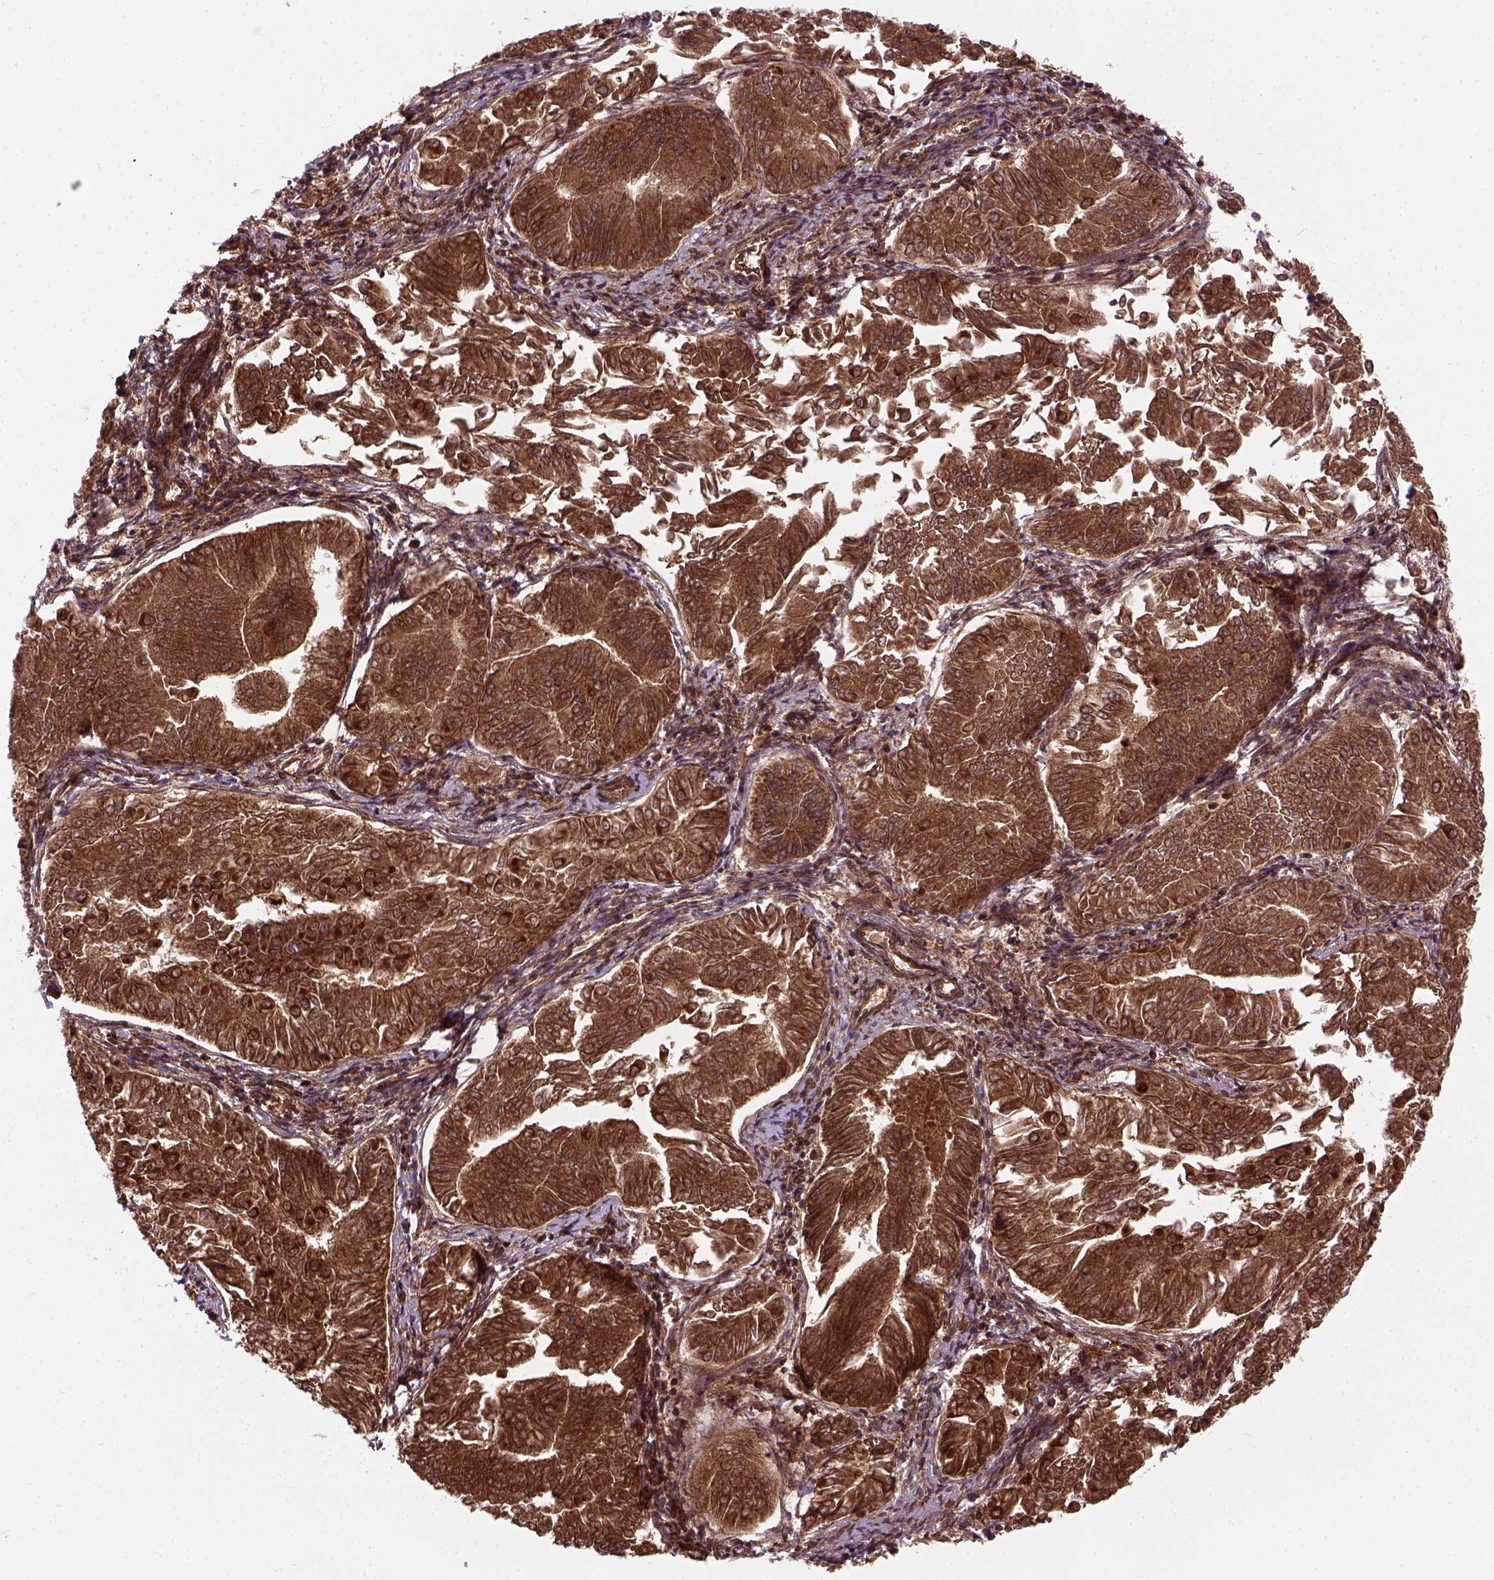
{"staining": {"intensity": "strong", "quantity": ">75%", "location": "cytoplasmic/membranous"}, "tissue": "endometrial cancer", "cell_type": "Tumor cells", "image_type": "cancer", "snomed": [{"axis": "morphology", "description": "Adenocarcinoma, NOS"}, {"axis": "topography", "description": "Endometrium"}], "caption": "The micrograph exhibits staining of endometrial cancer, revealing strong cytoplasmic/membranous protein expression (brown color) within tumor cells.", "gene": "CDH1", "patient": {"sex": "female", "age": 53}}